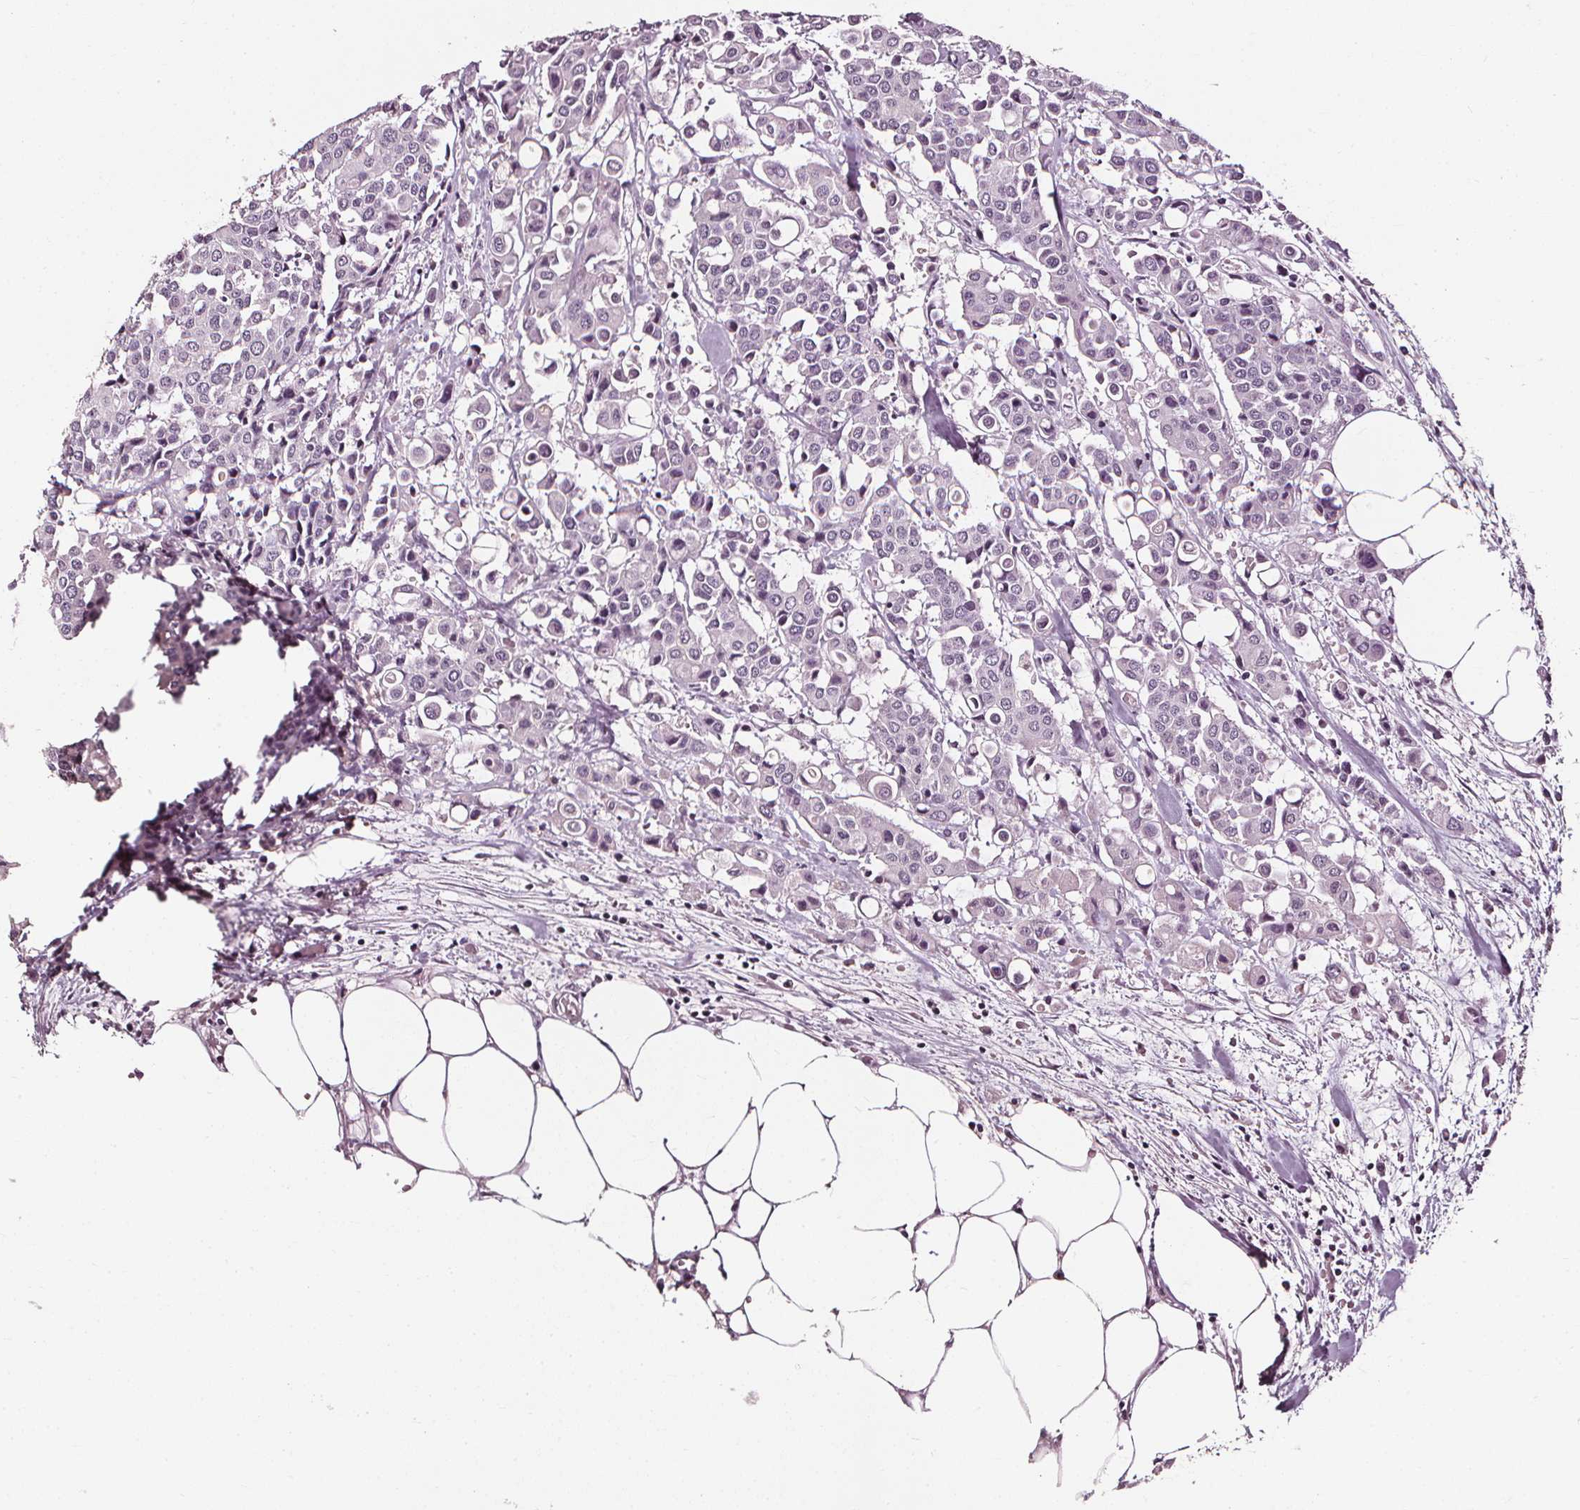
{"staining": {"intensity": "negative", "quantity": "none", "location": "none"}, "tissue": "carcinoid", "cell_type": "Tumor cells", "image_type": "cancer", "snomed": [{"axis": "morphology", "description": "Carcinoid, malignant, NOS"}, {"axis": "topography", "description": "Colon"}], "caption": "This is an immunohistochemistry image of human carcinoid. There is no staining in tumor cells.", "gene": "DEFA5", "patient": {"sex": "male", "age": 81}}